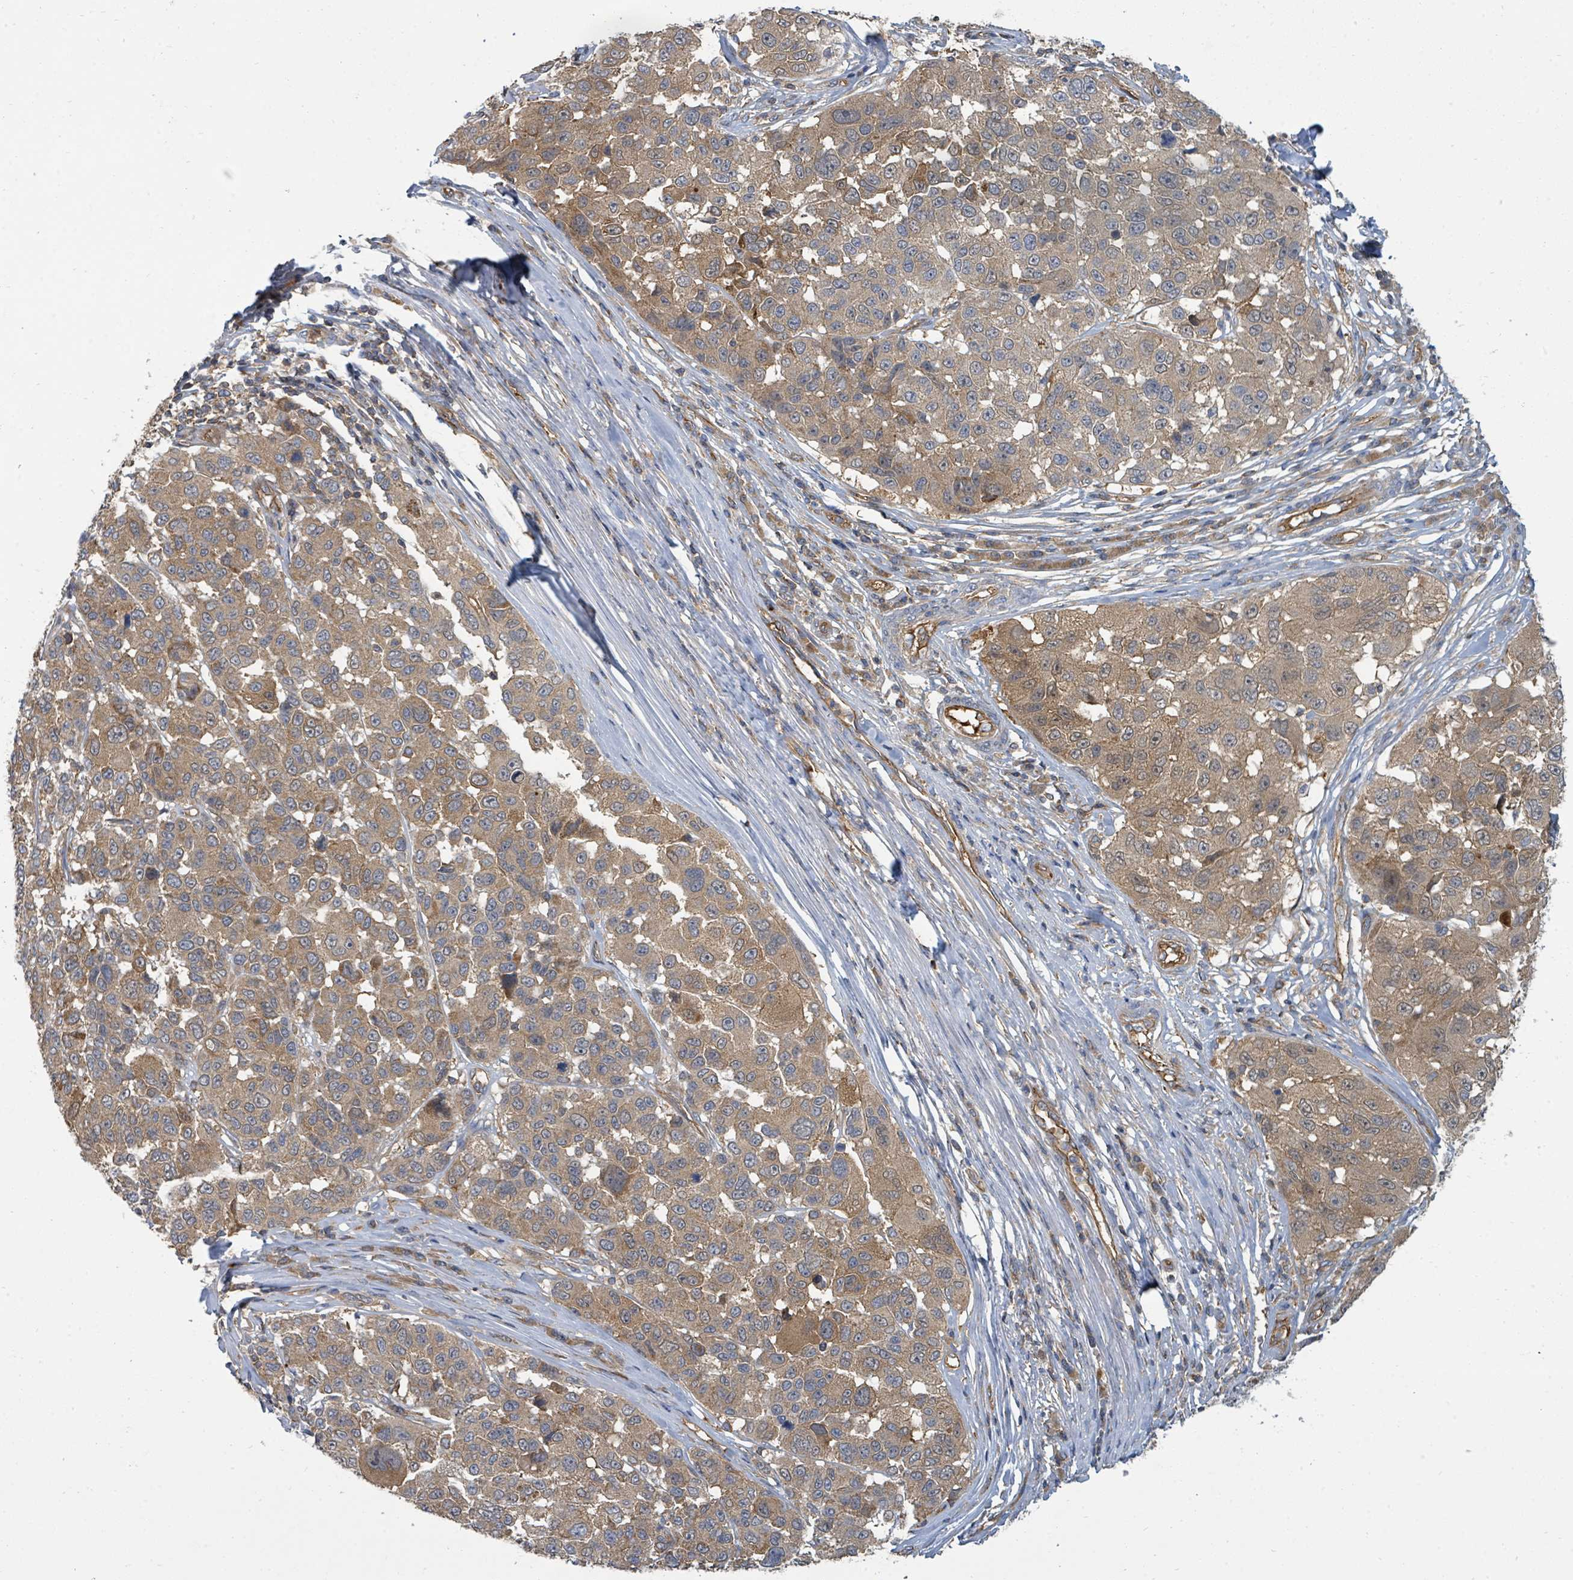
{"staining": {"intensity": "moderate", "quantity": ">75%", "location": "cytoplasmic/membranous"}, "tissue": "melanoma", "cell_type": "Tumor cells", "image_type": "cancer", "snomed": [{"axis": "morphology", "description": "Malignant melanoma, NOS"}, {"axis": "topography", "description": "Skin"}], "caption": "Immunohistochemistry (IHC) histopathology image of neoplastic tissue: human melanoma stained using immunohistochemistry (IHC) reveals medium levels of moderate protein expression localized specifically in the cytoplasmic/membranous of tumor cells, appearing as a cytoplasmic/membranous brown color.", "gene": "BOLA2B", "patient": {"sex": "female", "age": 66}}